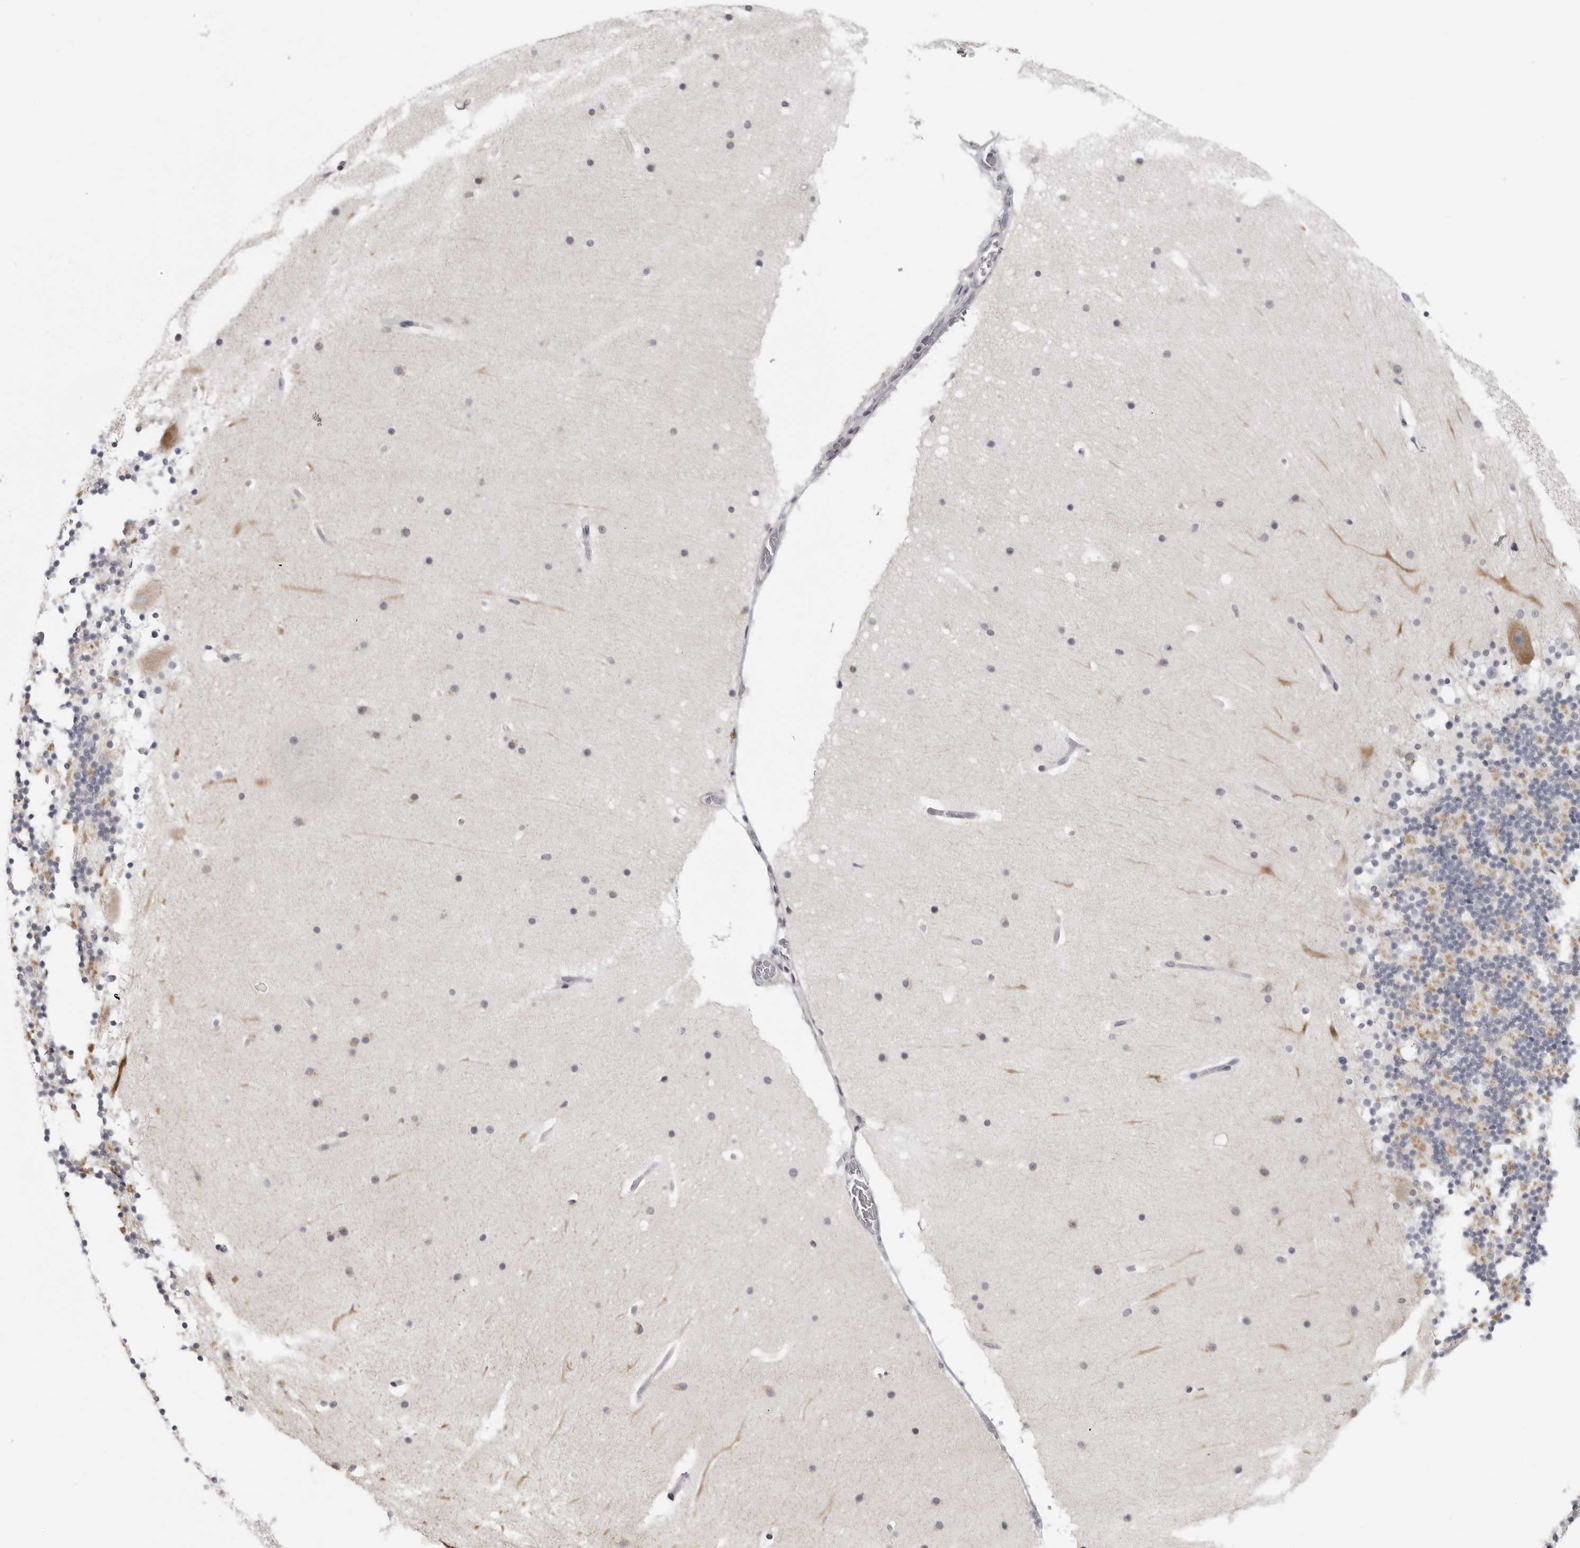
{"staining": {"intensity": "moderate", "quantity": "<25%", "location": "cytoplasmic/membranous"}, "tissue": "cerebellum", "cell_type": "Cells in granular layer", "image_type": "normal", "snomed": [{"axis": "morphology", "description": "Normal tissue, NOS"}, {"axis": "topography", "description": "Cerebellum"}], "caption": "The histopathology image demonstrates staining of benign cerebellum, revealing moderate cytoplasmic/membranous protein positivity (brown color) within cells in granular layer.", "gene": "MAP7D1", "patient": {"sex": "male", "age": 57}}